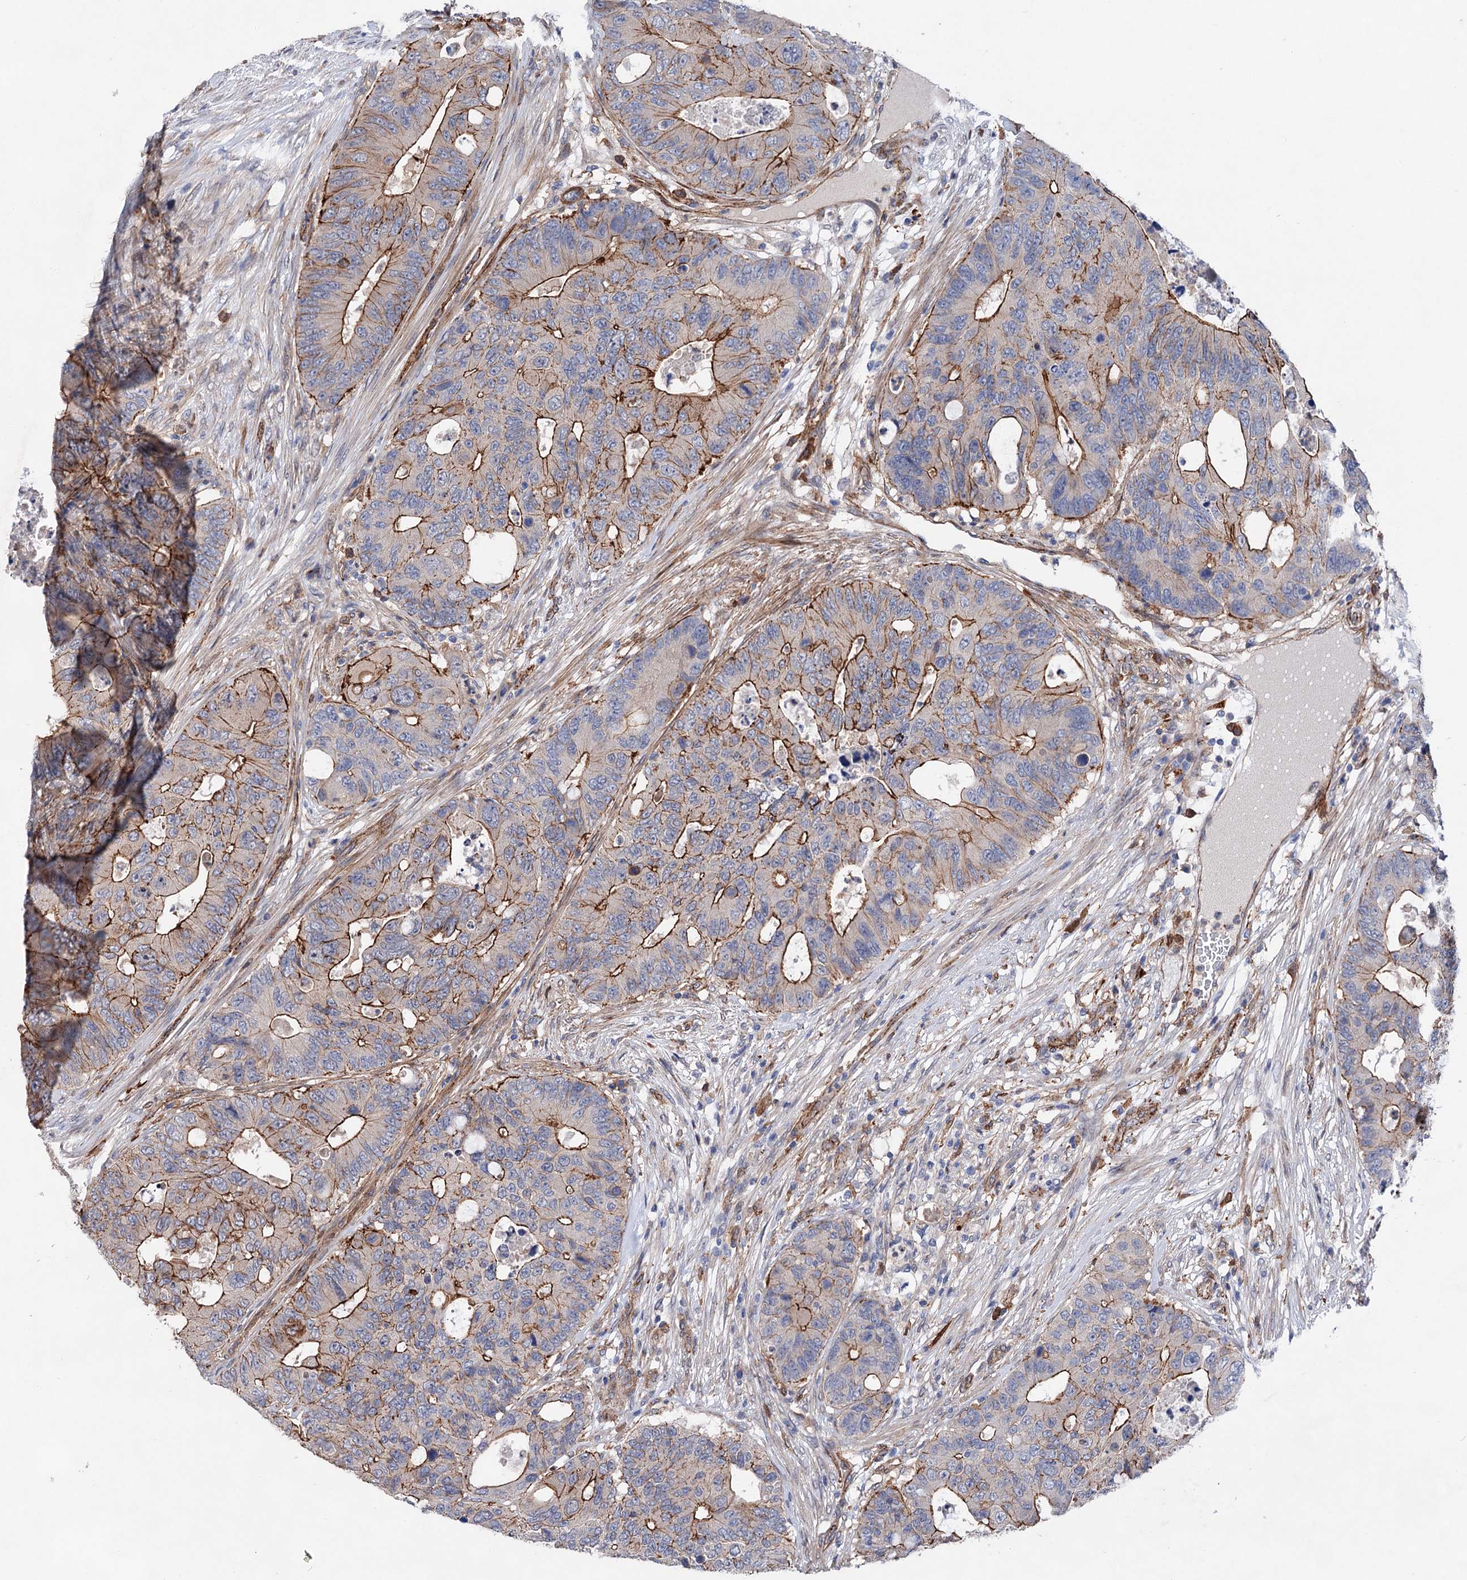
{"staining": {"intensity": "strong", "quantity": "25%-75%", "location": "cytoplasmic/membranous"}, "tissue": "colorectal cancer", "cell_type": "Tumor cells", "image_type": "cancer", "snomed": [{"axis": "morphology", "description": "Adenocarcinoma, NOS"}, {"axis": "topography", "description": "Colon"}], "caption": "High-magnification brightfield microscopy of colorectal adenocarcinoma stained with DAB (3,3'-diaminobenzidine) (brown) and counterstained with hematoxylin (blue). tumor cells exhibit strong cytoplasmic/membranous expression is identified in about25%-75% of cells.", "gene": "TMTC3", "patient": {"sex": "male", "age": 71}}